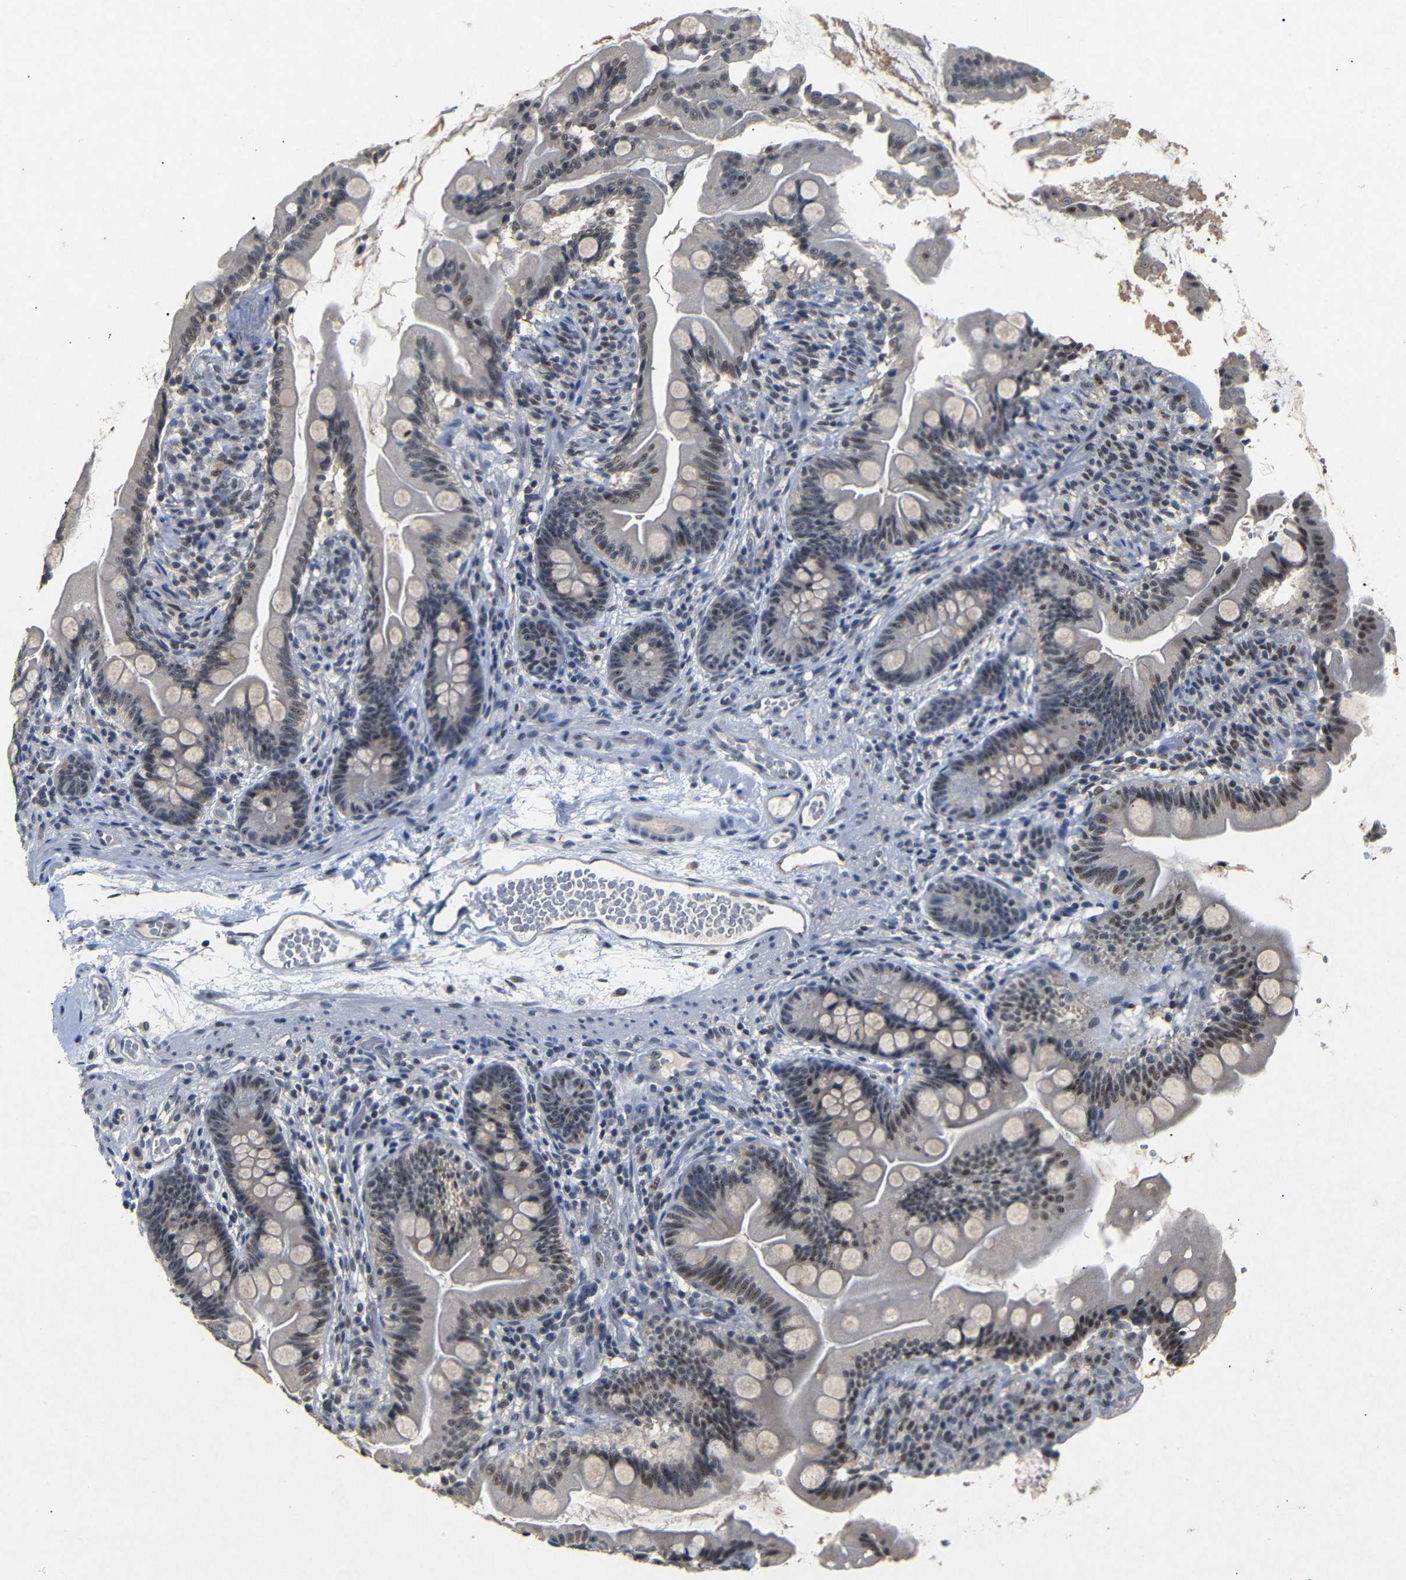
{"staining": {"intensity": "strong", "quantity": "25%-75%", "location": "nuclear"}, "tissue": "small intestine", "cell_type": "Glandular cells", "image_type": "normal", "snomed": [{"axis": "morphology", "description": "Normal tissue, NOS"}, {"axis": "topography", "description": "Small intestine"}], "caption": "Small intestine stained with DAB immunohistochemistry (IHC) shows high levels of strong nuclear staining in about 25%-75% of glandular cells.", "gene": "PARN", "patient": {"sex": "female", "age": 56}}